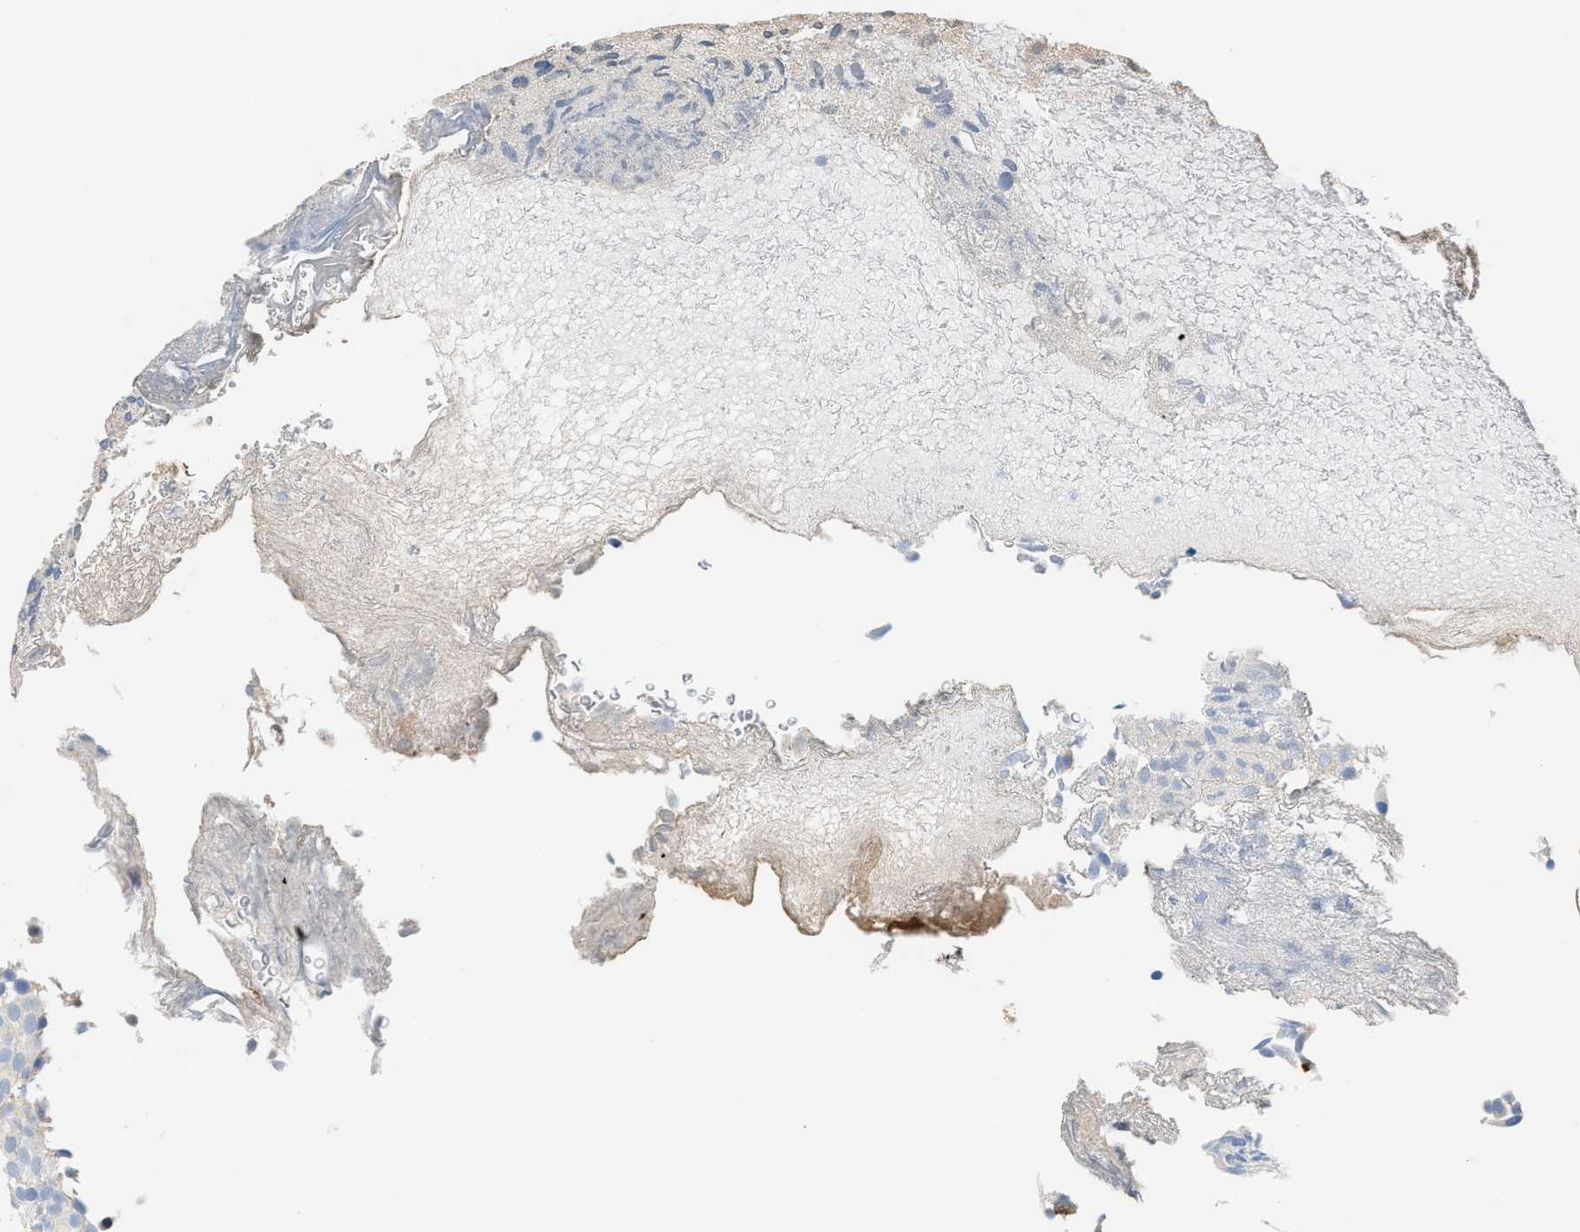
{"staining": {"intensity": "negative", "quantity": "none", "location": "none"}, "tissue": "urothelial cancer", "cell_type": "Tumor cells", "image_type": "cancer", "snomed": [{"axis": "morphology", "description": "Urothelial carcinoma, Low grade"}, {"axis": "topography", "description": "Urinary bladder"}], "caption": "High power microscopy micrograph of an immunohistochemistry photomicrograph of urothelial cancer, revealing no significant expression in tumor cells.", "gene": "CFI", "patient": {"sex": "male", "age": 78}}